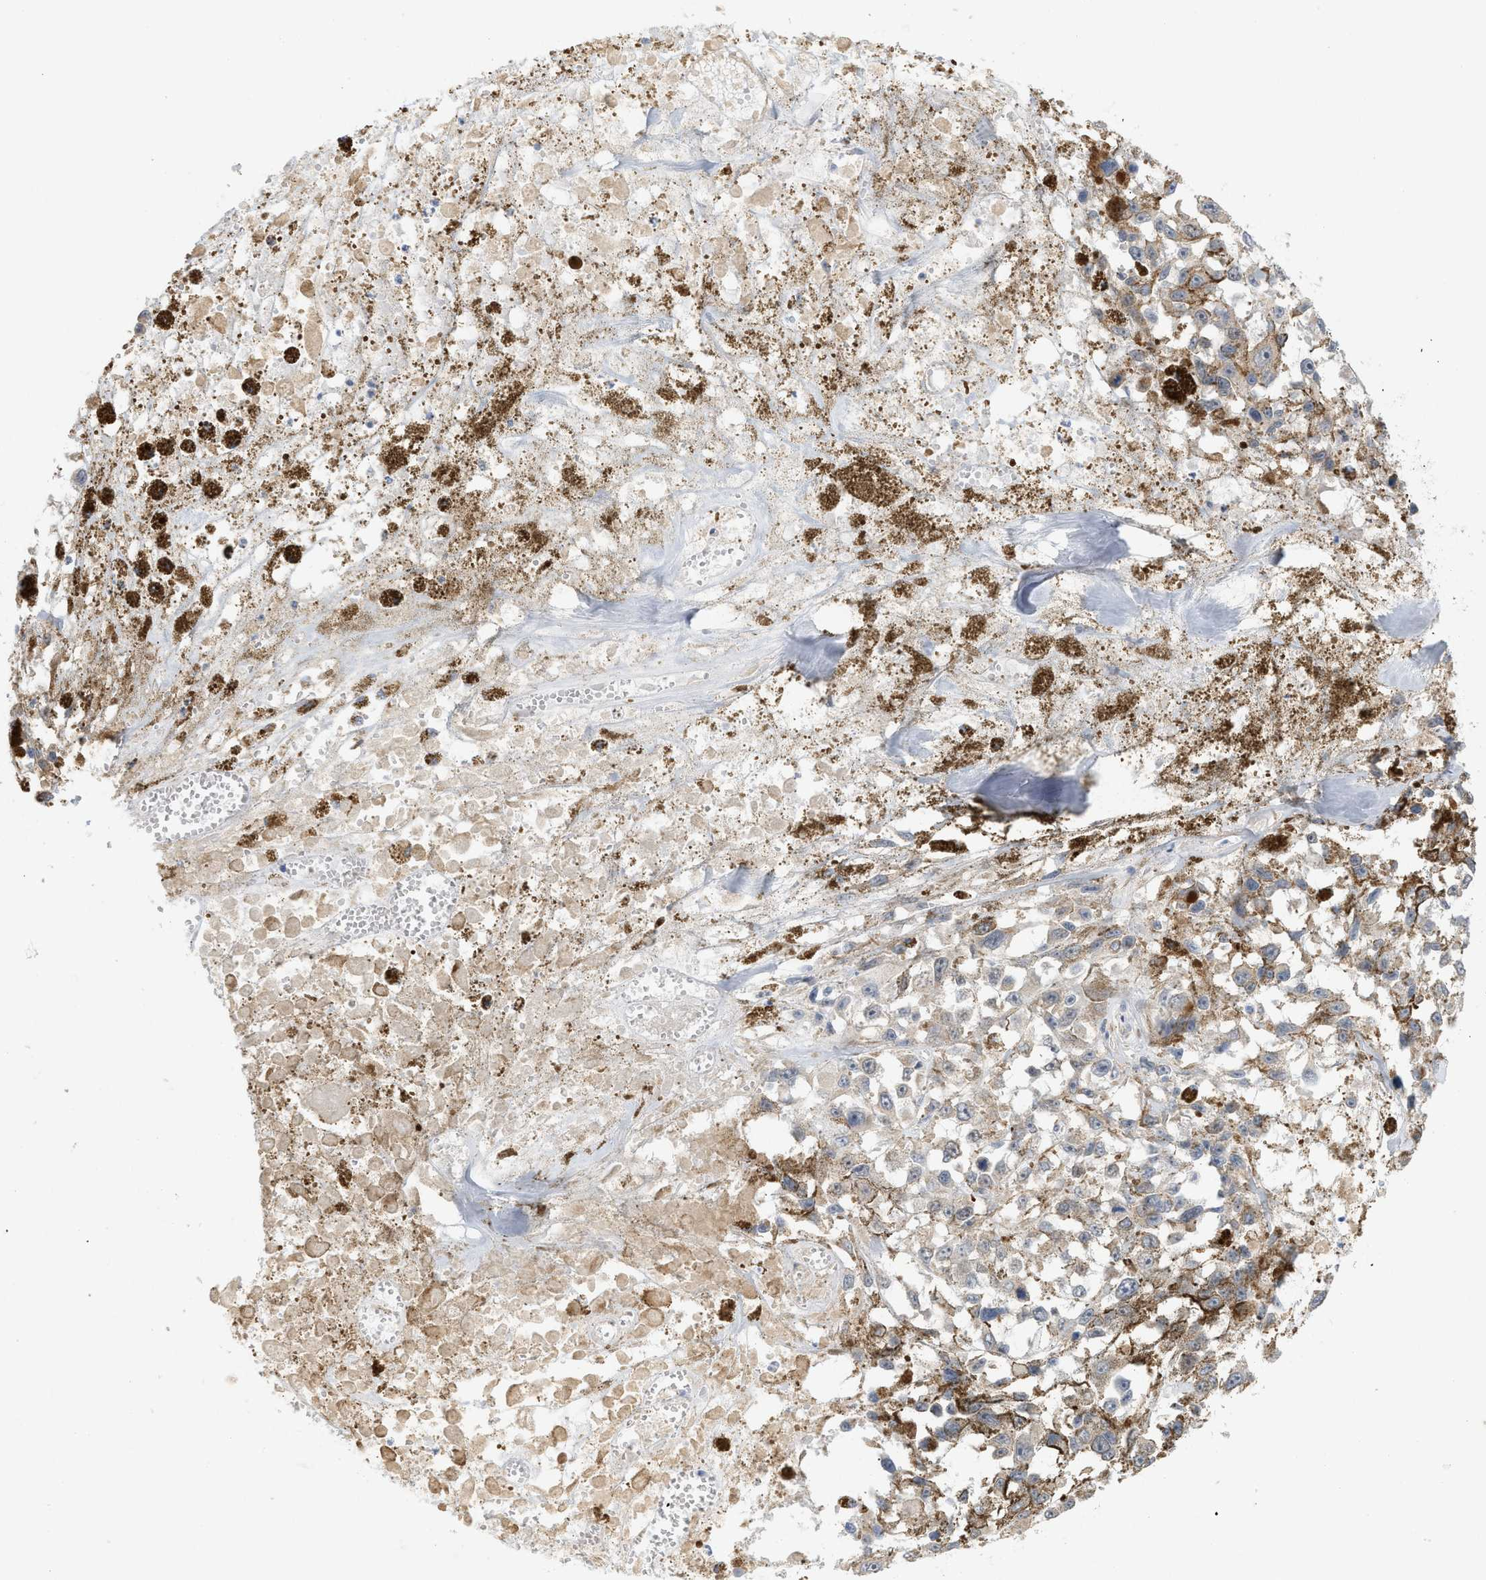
{"staining": {"intensity": "negative", "quantity": "none", "location": "none"}, "tissue": "melanoma", "cell_type": "Tumor cells", "image_type": "cancer", "snomed": [{"axis": "morphology", "description": "Malignant melanoma, Metastatic site"}, {"axis": "topography", "description": "Lymph node"}], "caption": "Immunohistochemistry (IHC) of melanoma demonstrates no staining in tumor cells.", "gene": "SVOP", "patient": {"sex": "male", "age": 59}}